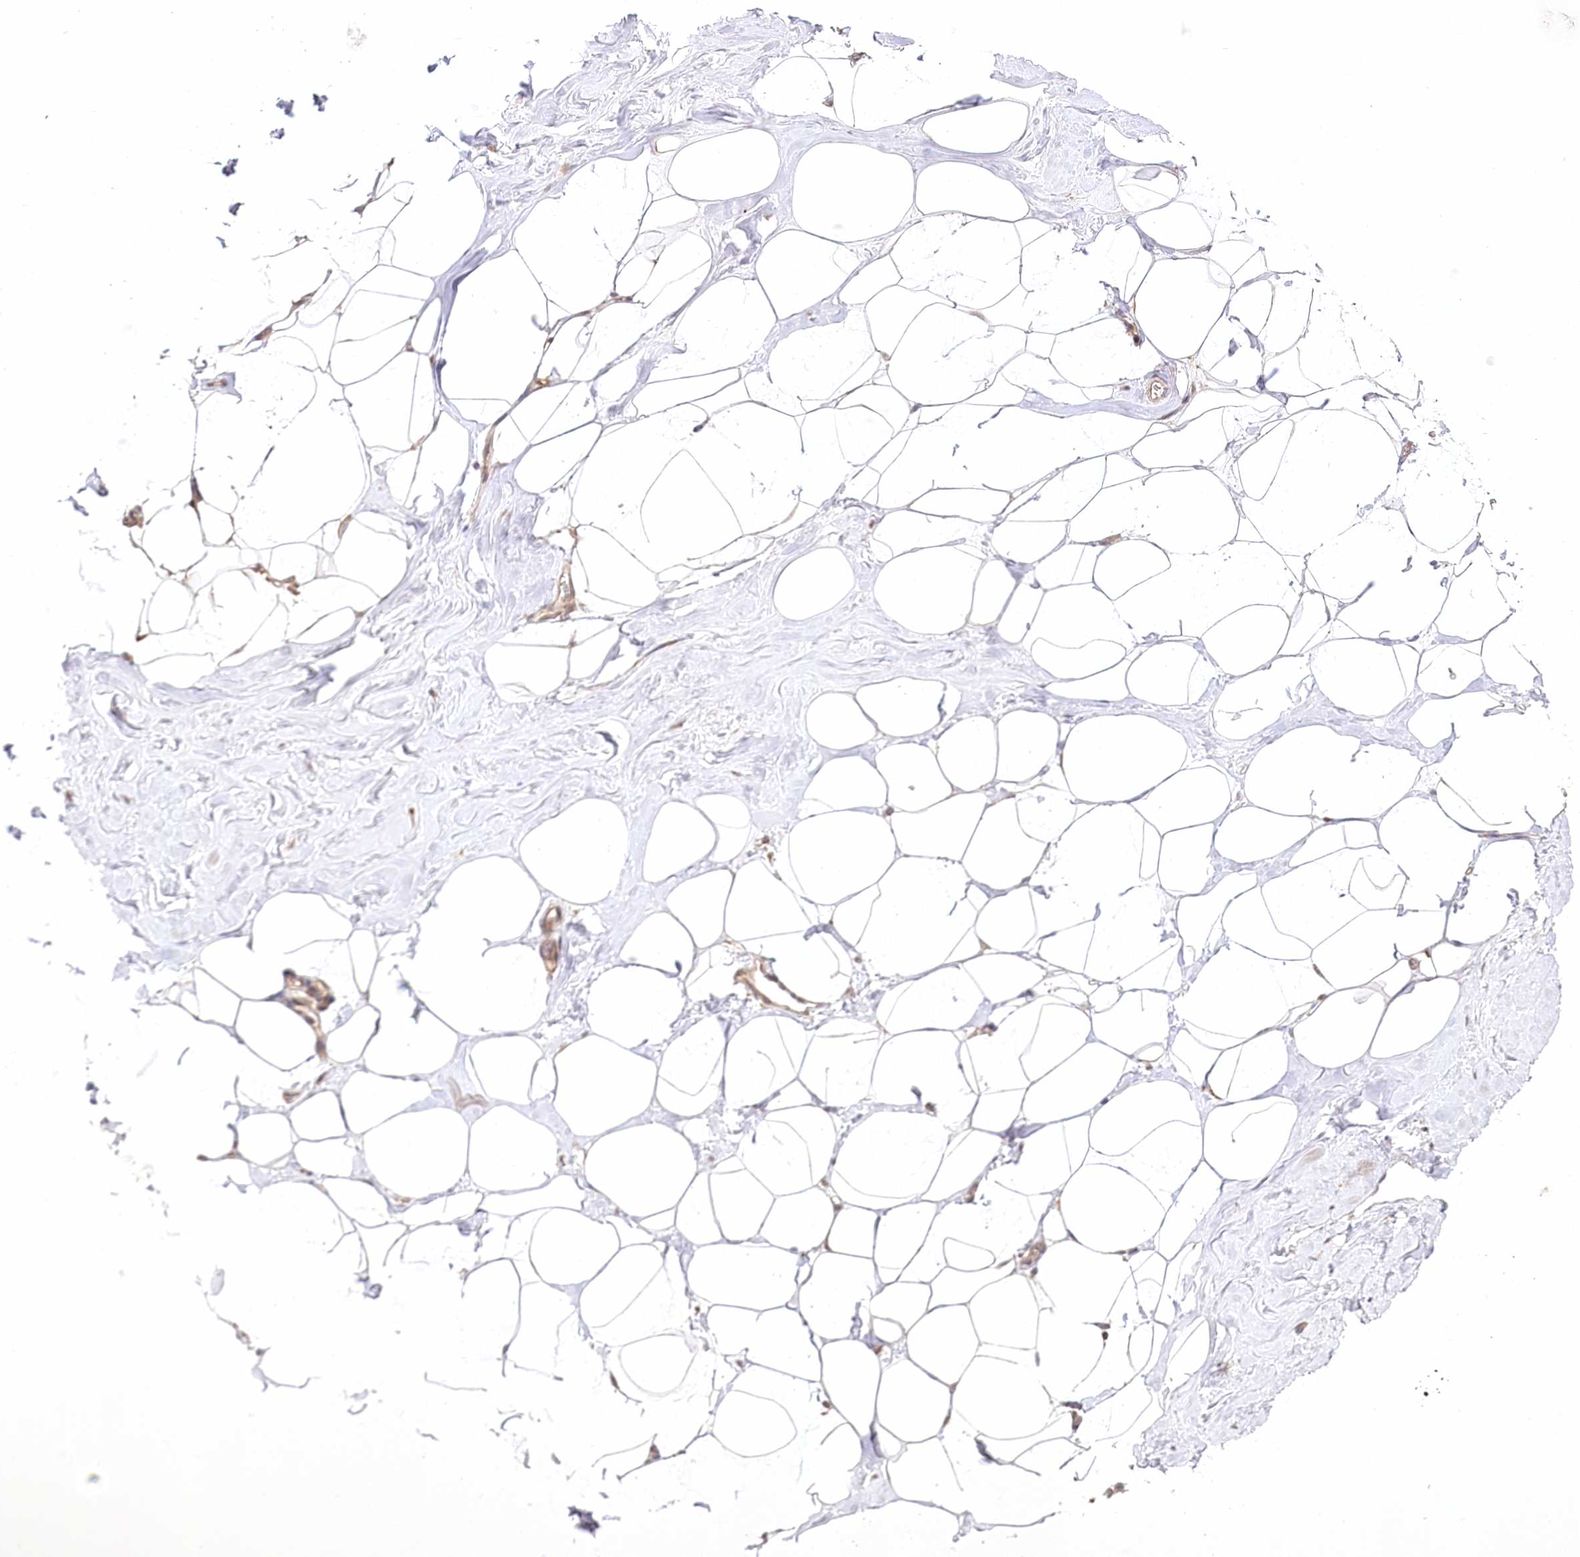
{"staining": {"intensity": "weak", "quantity": "25%-75%", "location": "cytoplasmic/membranous"}, "tissue": "adipose tissue", "cell_type": "Adipocytes", "image_type": "normal", "snomed": [{"axis": "morphology", "description": "Normal tissue, NOS"}, {"axis": "morphology", "description": "Fibrosis, NOS"}, {"axis": "topography", "description": "Breast"}, {"axis": "topography", "description": "Adipose tissue"}], "caption": "Weak cytoplasmic/membranous expression for a protein is appreciated in about 25%-75% of adipocytes of normal adipose tissue using immunohistochemistry (IHC).", "gene": "INPP4B", "patient": {"sex": "female", "age": 39}}